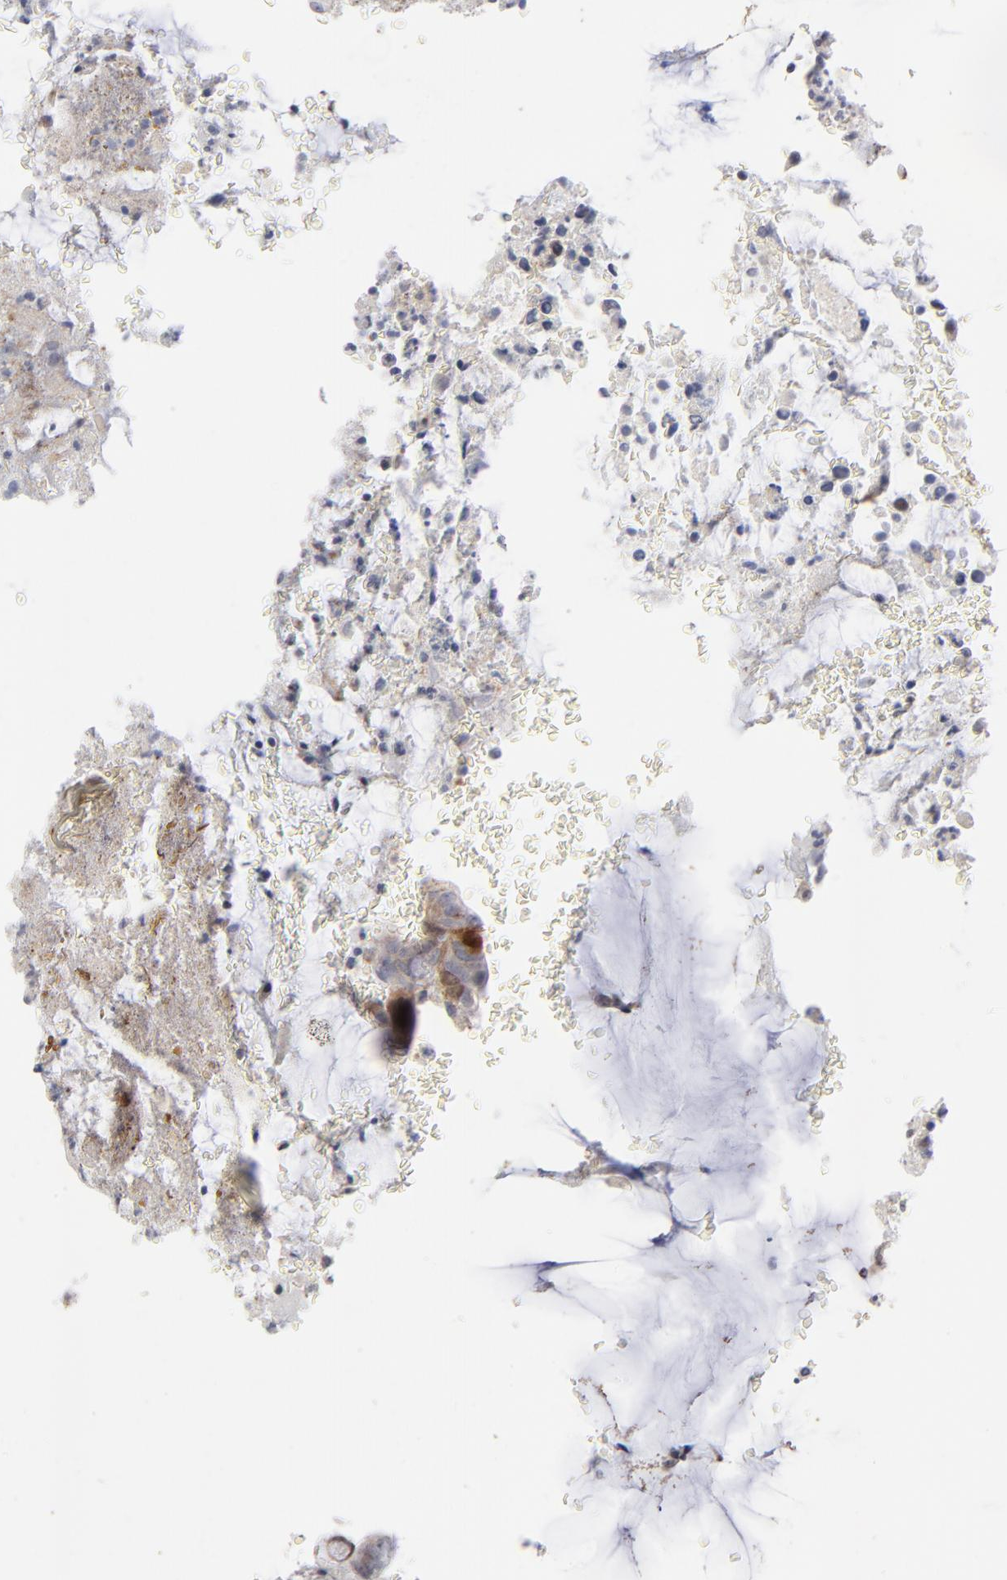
{"staining": {"intensity": "moderate", "quantity": "<25%", "location": "cytoplasmic/membranous"}, "tissue": "colorectal cancer", "cell_type": "Tumor cells", "image_type": "cancer", "snomed": [{"axis": "morphology", "description": "Normal tissue, NOS"}, {"axis": "morphology", "description": "Adenocarcinoma, NOS"}, {"axis": "topography", "description": "Rectum"}], "caption": "A photomicrograph of colorectal cancer (adenocarcinoma) stained for a protein shows moderate cytoplasmic/membranous brown staining in tumor cells.", "gene": "AURKA", "patient": {"sex": "male", "age": 92}}